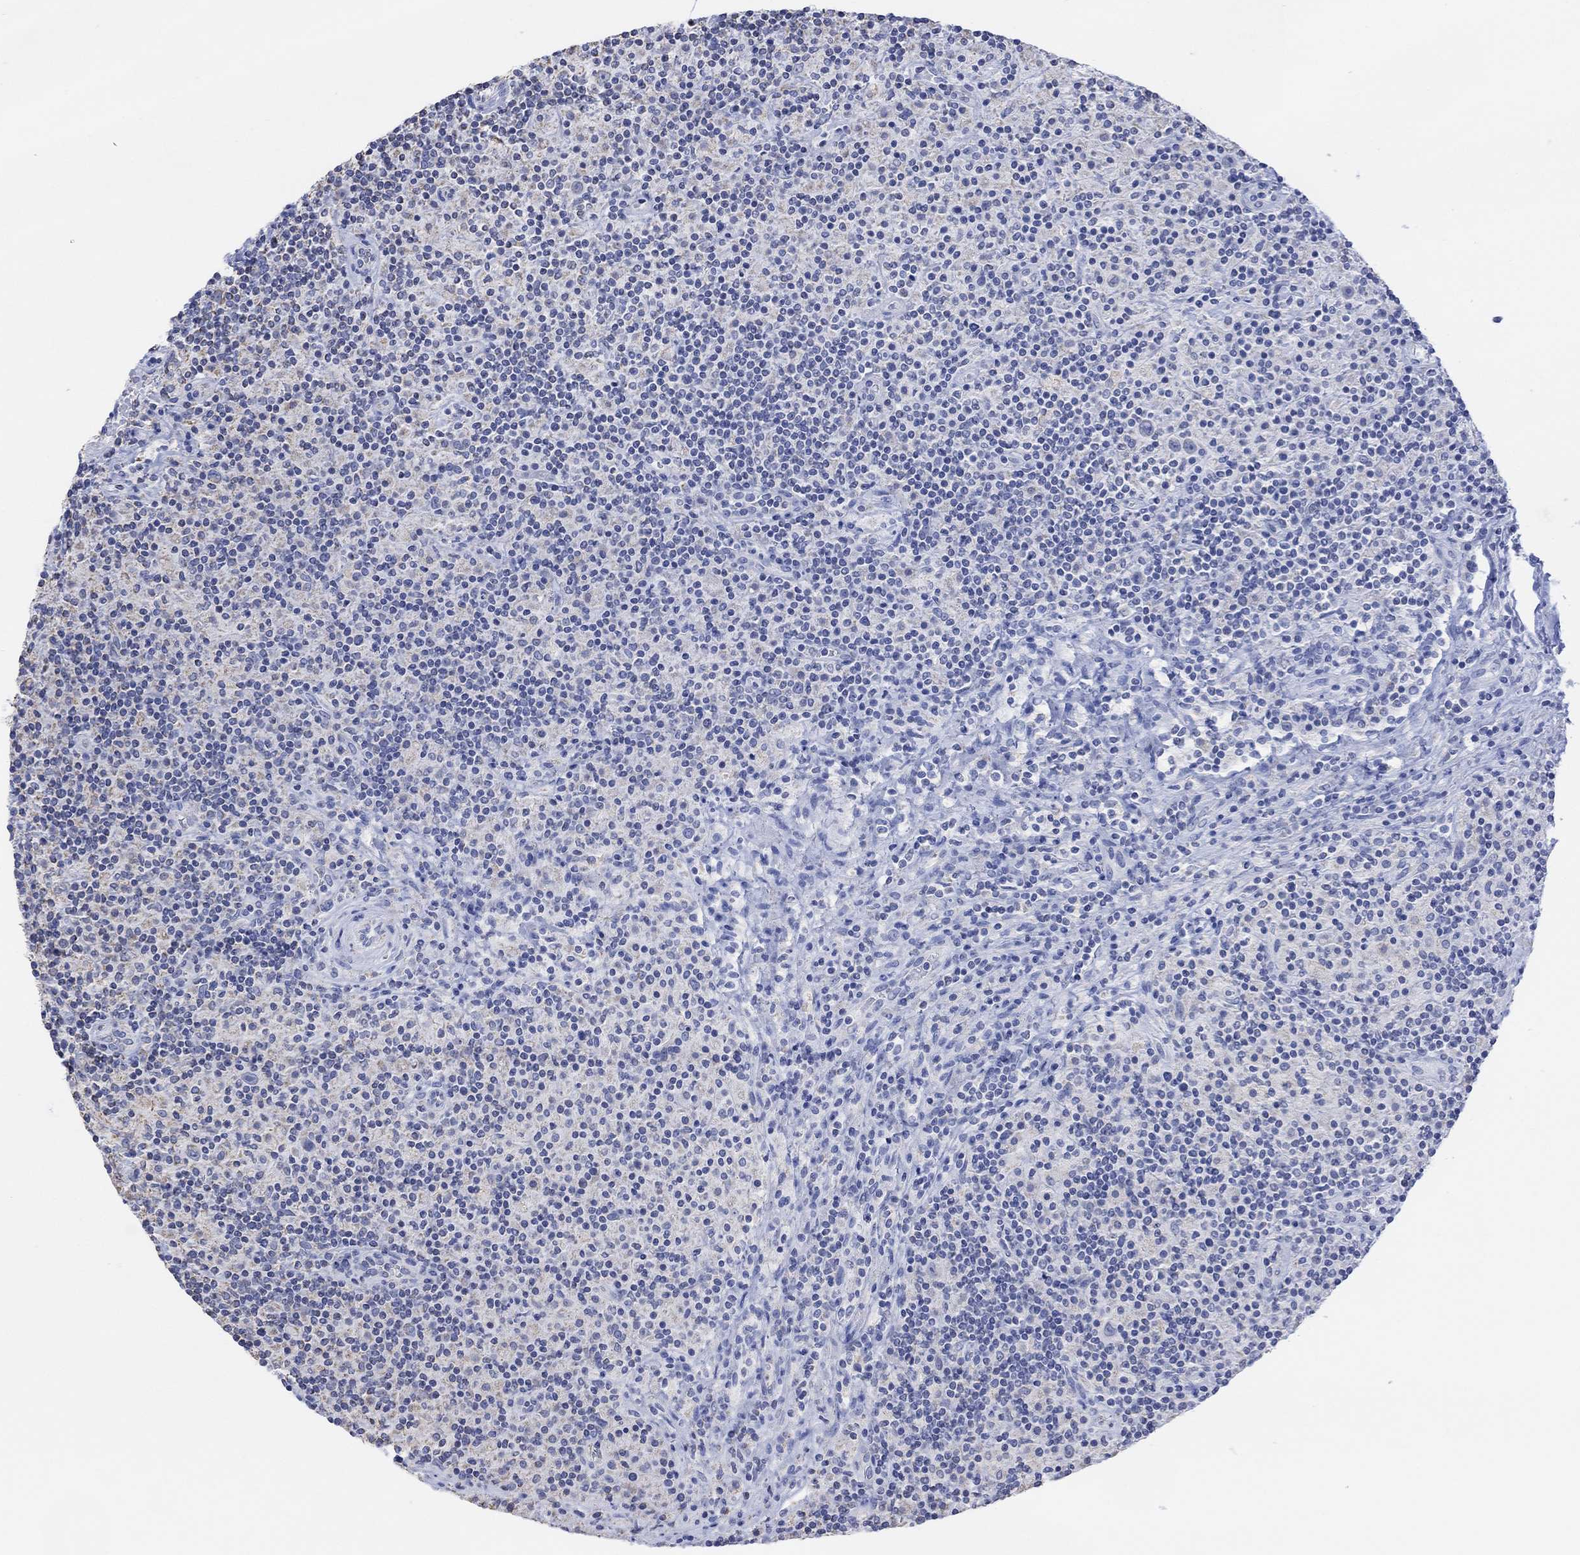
{"staining": {"intensity": "negative", "quantity": "none", "location": "none"}, "tissue": "lymphoma", "cell_type": "Tumor cells", "image_type": "cancer", "snomed": [{"axis": "morphology", "description": "Hodgkin's disease, NOS"}, {"axis": "topography", "description": "Lymph node"}], "caption": "Image shows no significant protein expression in tumor cells of Hodgkin's disease.", "gene": "SYT12", "patient": {"sex": "male", "age": 70}}